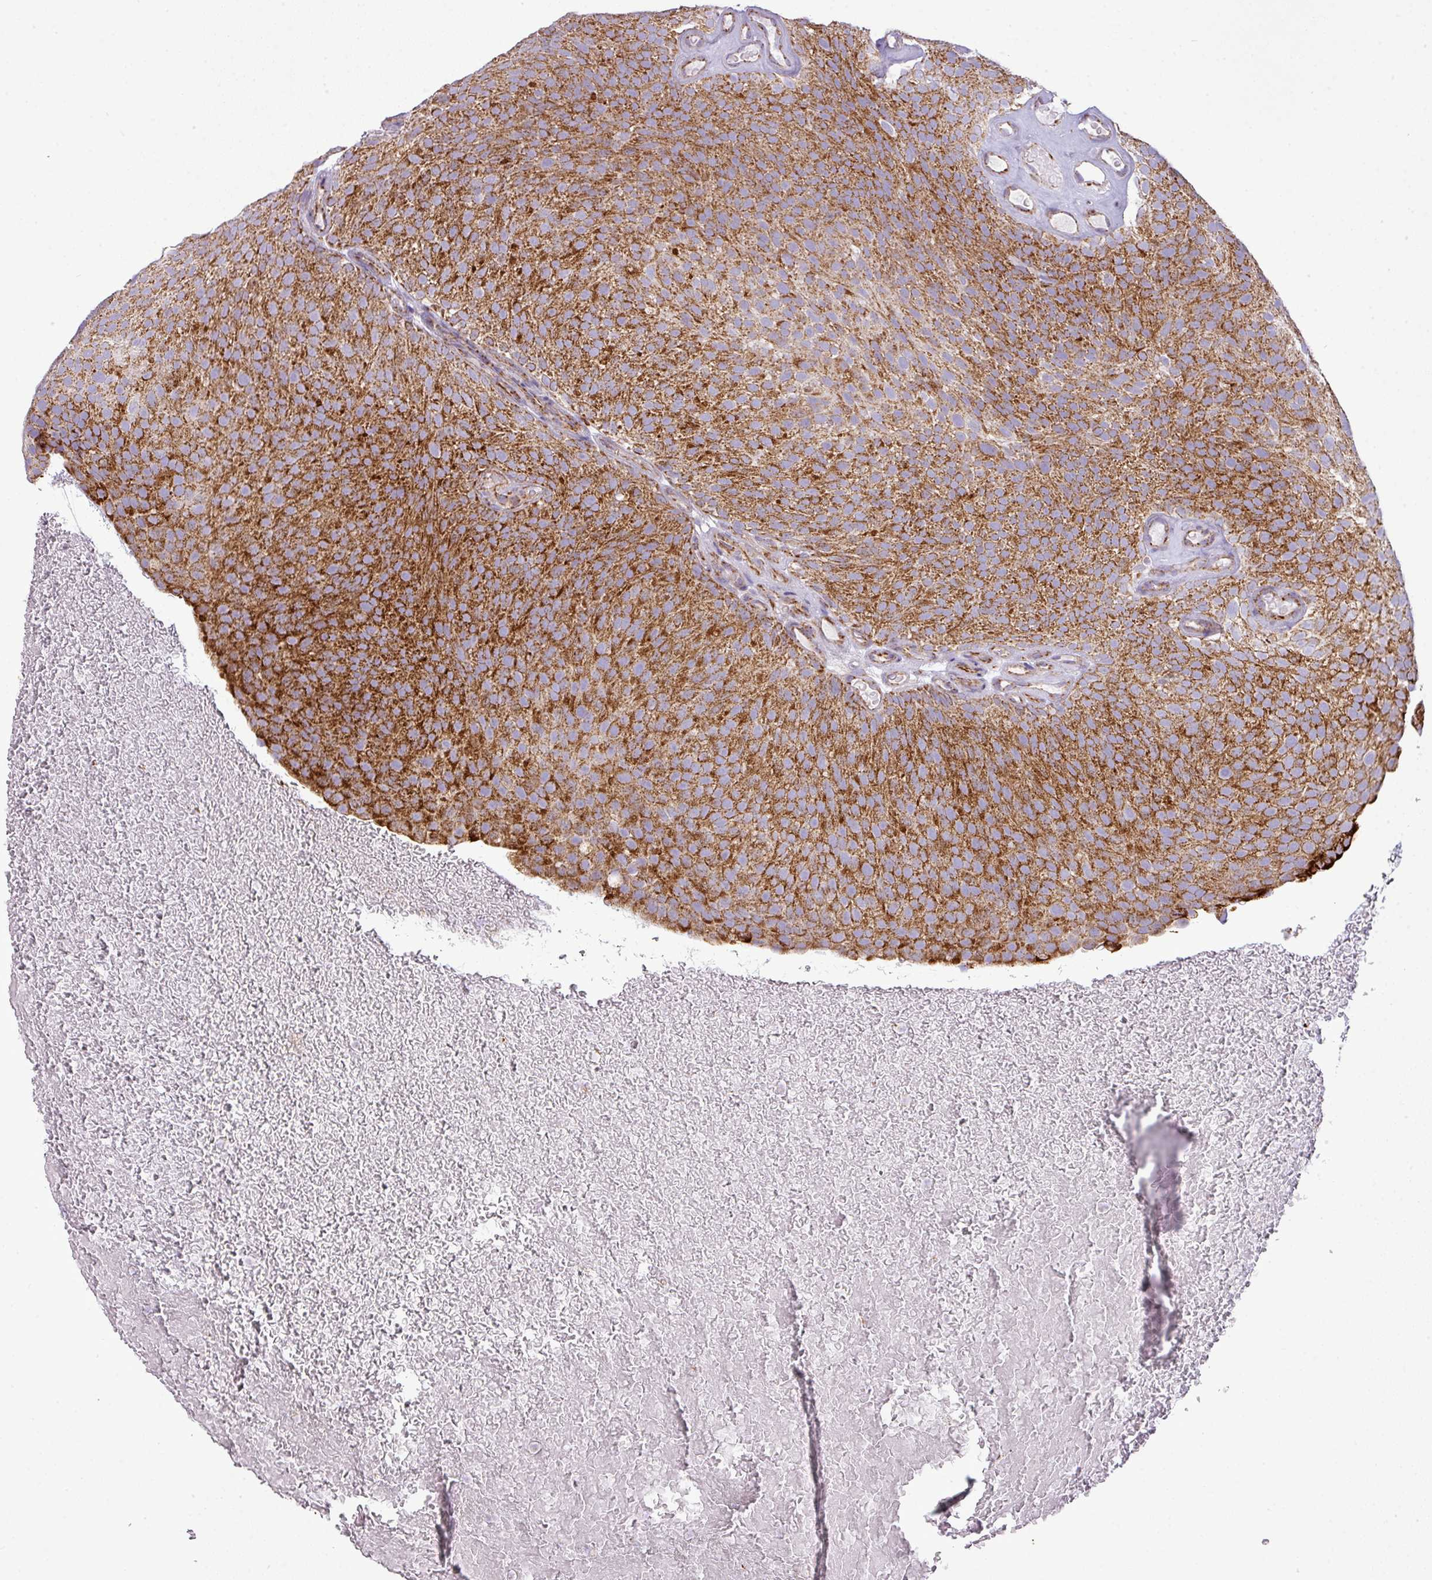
{"staining": {"intensity": "strong", "quantity": ">75%", "location": "cytoplasmic/membranous"}, "tissue": "urothelial cancer", "cell_type": "Tumor cells", "image_type": "cancer", "snomed": [{"axis": "morphology", "description": "Urothelial carcinoma, Low grade"}, {"axis": "topography", "description": "Urinary bladder"}], "caption": "Immunohistochemical staining of human urothelial cancer reveals high levels of strong cytoplasmic/membranous protein expression in about >75% of tumor cells.", "gene": "ZNF81", "patient": {"sex": "male", "age": 78}}